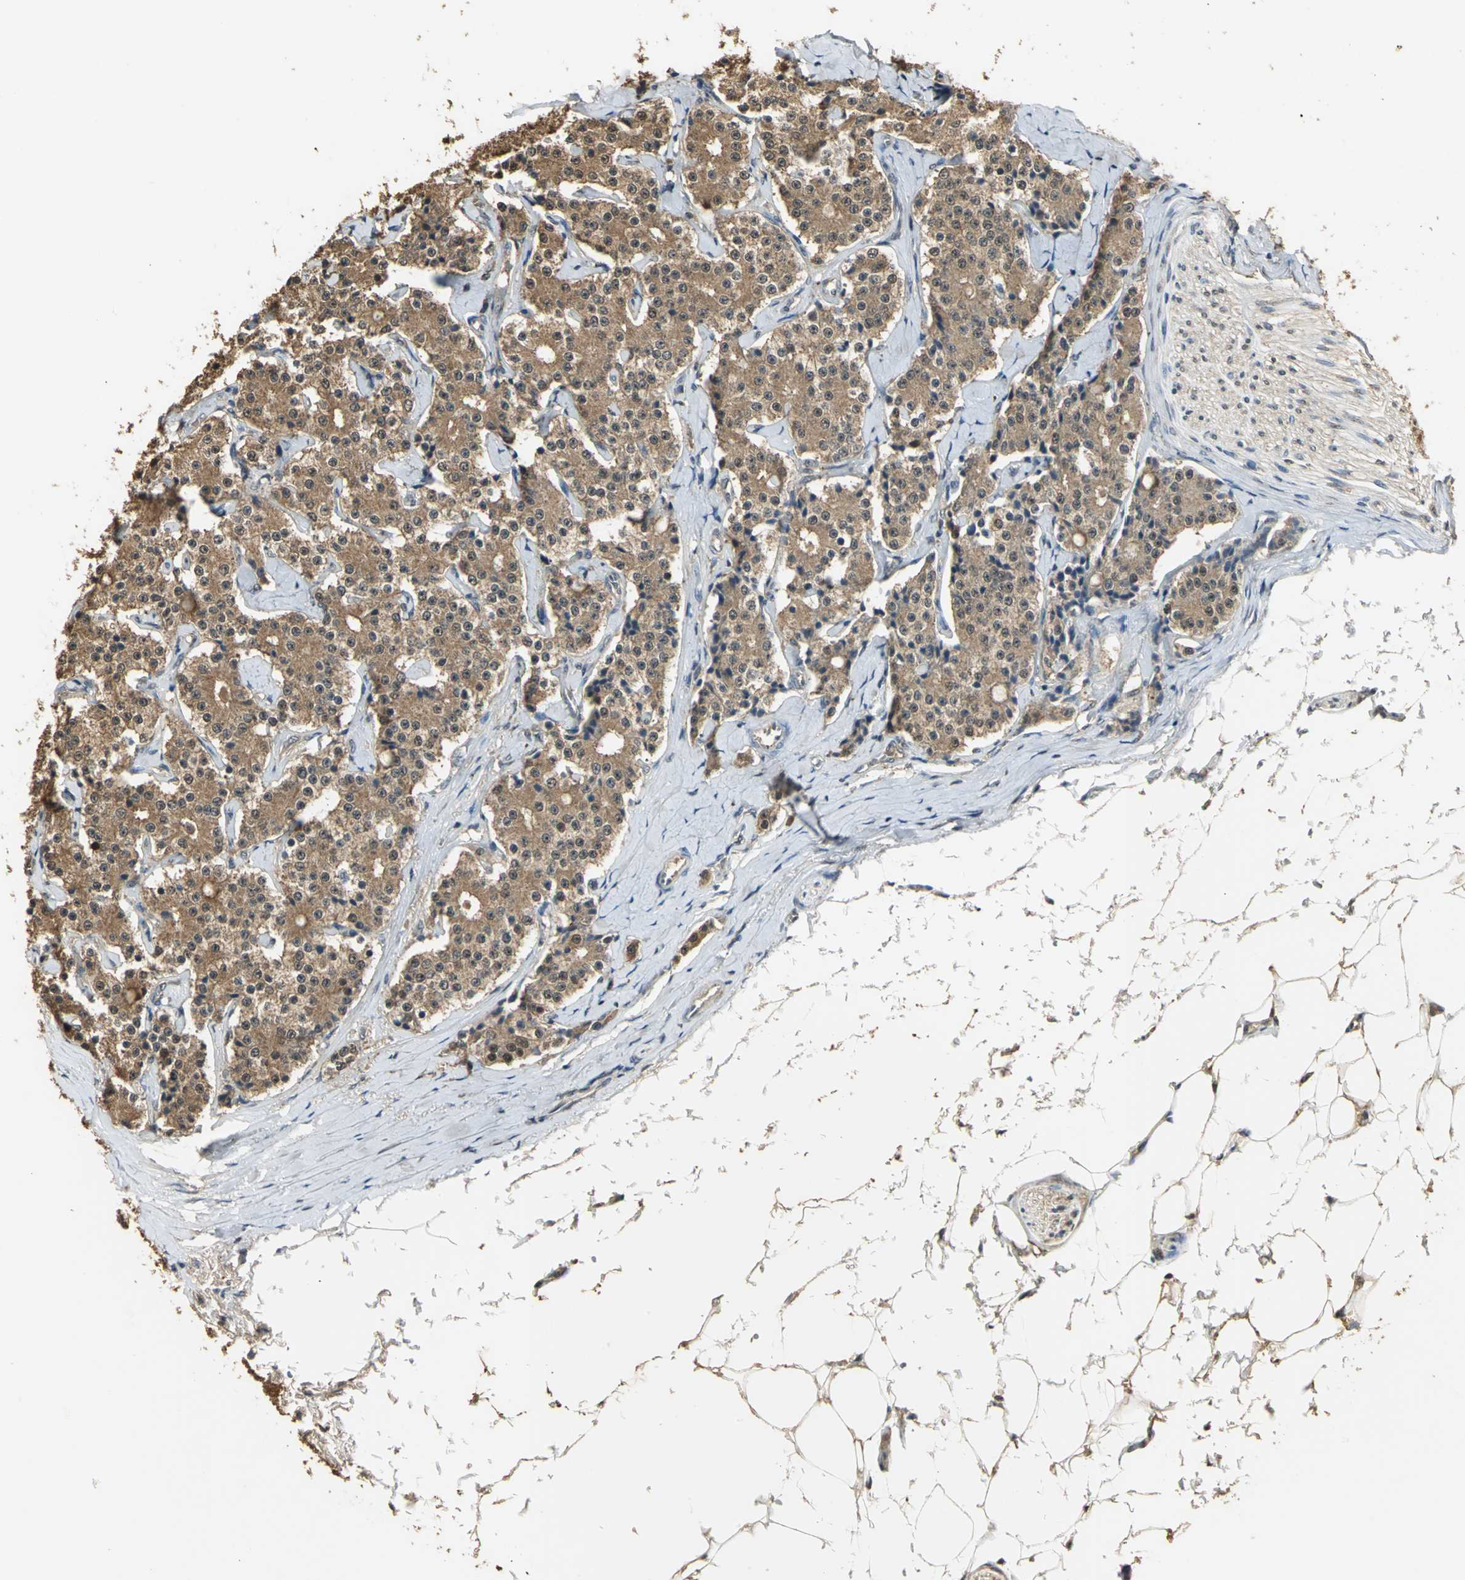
{"staining": {"intensity": "moderate", "quantity": ">75%", "location": "cytoplasmic/membranous"}, "tissue": "carcinoid", "cell_type": "Tumor cells", "image_type": "cancer", "snomed": [{"axis": "morphology", "description": "Carcinoid, malignant, NOS"}, {"axis": "topography", "description": "Colon"}], "caption": "Immunohistochemical staining of human carcinoid exhibits moderate cytoplasmic/membranous protein staining in approximately >75% of tumor cells. (IHC, brightfield microscopy, high magnification).", "gene": "PARK7", "patient": {"sex": "female", "age": 61}}